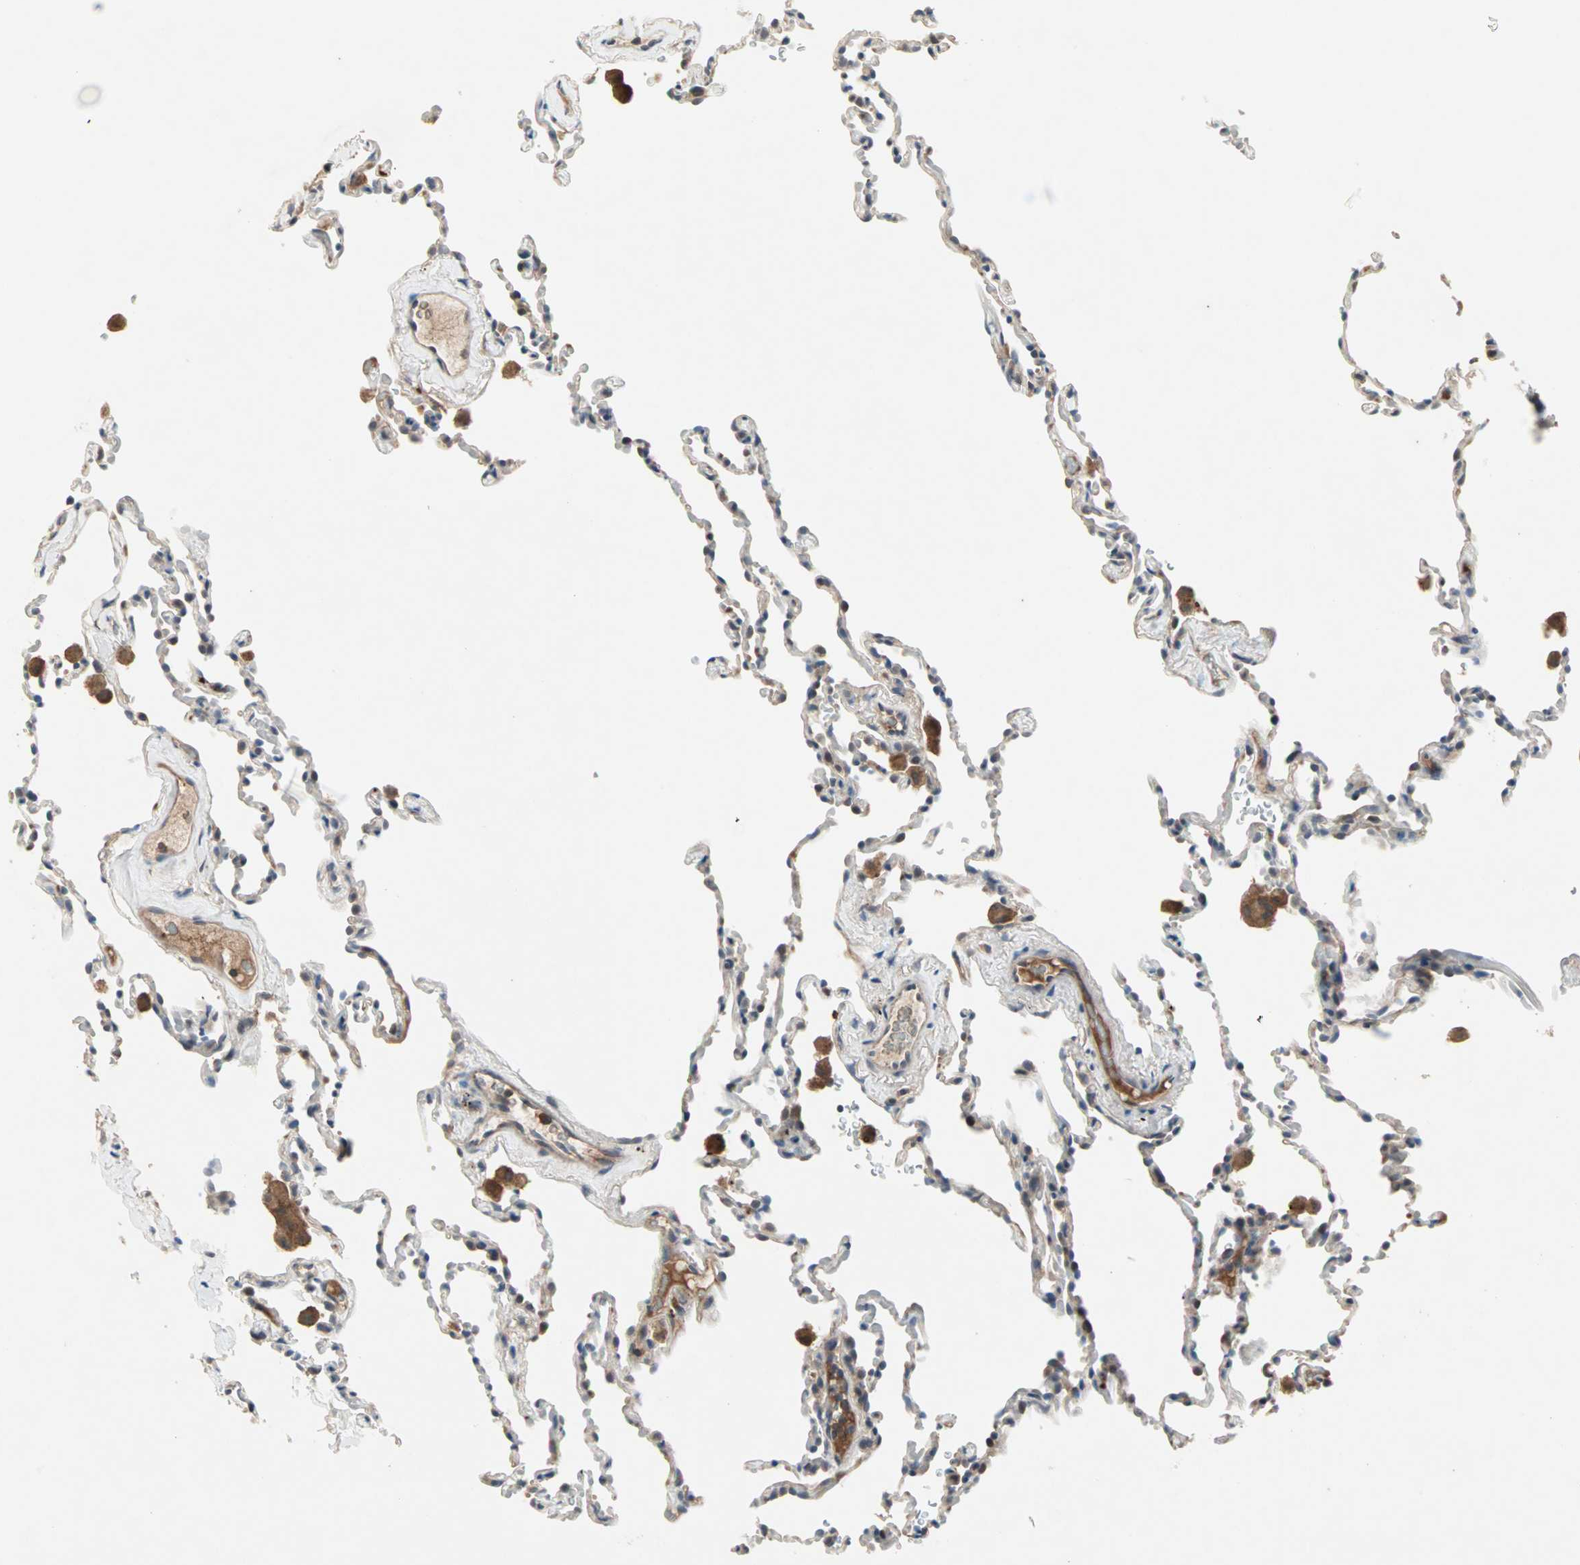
{"staining": {"intensity": "weak", "quantity": "25%-75%", "location": "cytoplasmic/membranous"}, "tissue": "lung", "cell_type": "Alveolar cells", "image_type": "normal", "snomed": [{"axis": "morphology", "description": "Normal tissue, NOS"}, {"axis": "morphology", "description": "Soft tissue tumor metastatic"}, {"axis": "topography", "description": "Lung"}], "caption": "Immunohistochemical staining of benign lung shows low levels of weak cytoplasmic/membranous positivity in about 25%-75% of alveolar cells. The staining was performed using DAB, with brown indicating positive protein expression. Nuclei are stained blue with hematoxylin.", "gene": "PROS1", "patient": {"sex": "male", "age": 59}}